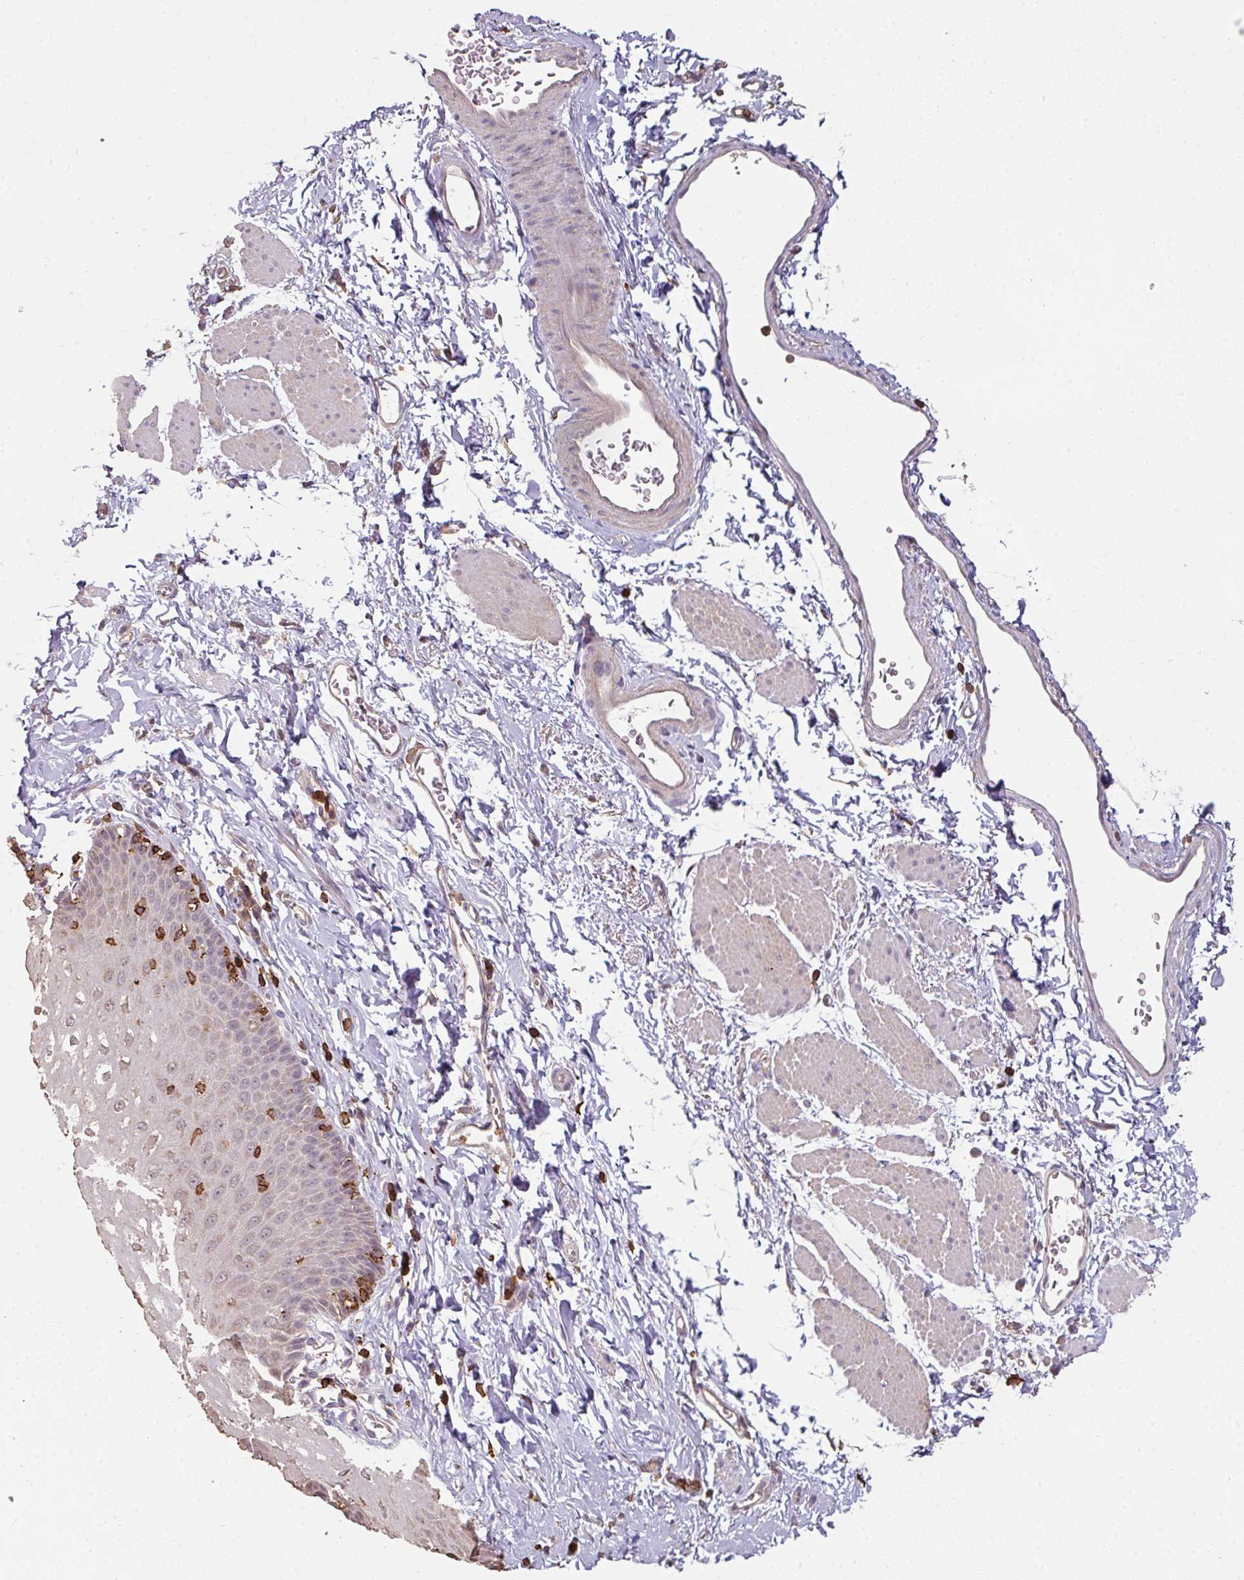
{"staining": {"intensity": "negative", "quantity": "none", "location": "none"}, "tissue": "esophagus", "cell_type": "Squamous epithelial cells", "image_type": "normal", "snomed": [{"axis": "morphology", "description": "Normal tissue, NOS"}, {"axis": "topography", "description": "Esophagus"}], "caption": "Normal esophagus was stained to show a protein in brown. There is no significant positivity in squamous epithelial cells. (Immunohistochemistry (ihc), brightfield microscopy, high magnification).", "gene": "OLFML2B", "patient": {"sex": "male", "age": 70}}